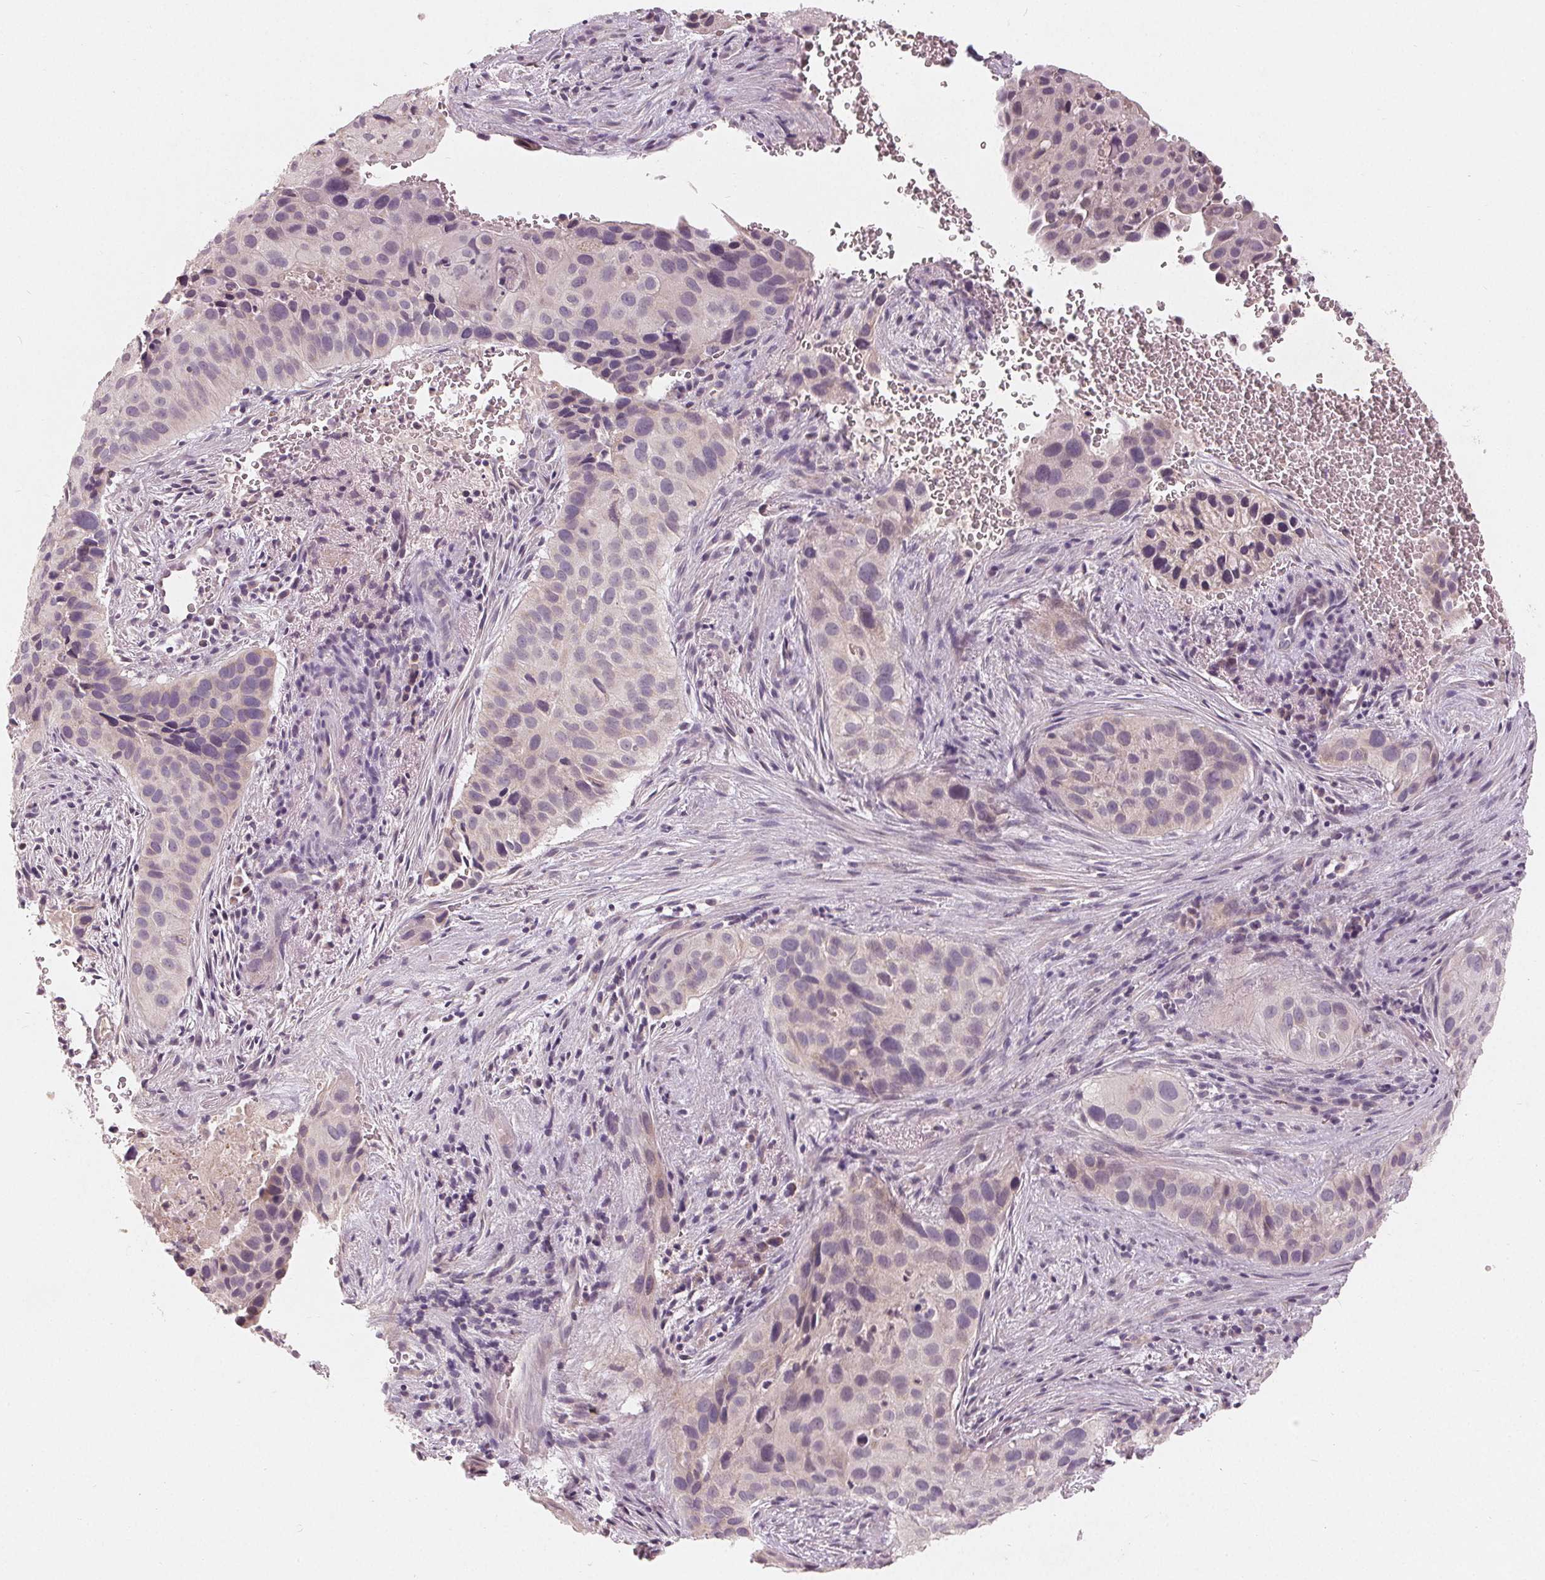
{"staining": {"intensity": "negative", "quantity": "none", "location": "none"}, "tissue": "cervical cancer", "cell_type": "Tumor cells", "image_type": "cancer", "snomed": [{"axis": "morphology", "description": "Squamous cell carcinoma, NOS"}, {"axis": "topography", "description": "Cervix"}], "caption": "Immunohistochemistry photomicrograph of neoplastic tissue: human cervical cancer stained with DAB (3,3'-diaminobenzidine) displays no significant protein staining in tumor cells. Nuclei are stained in blue.", "gene": "TRIM60", "patient": {"sex": "female", "age": 38}}